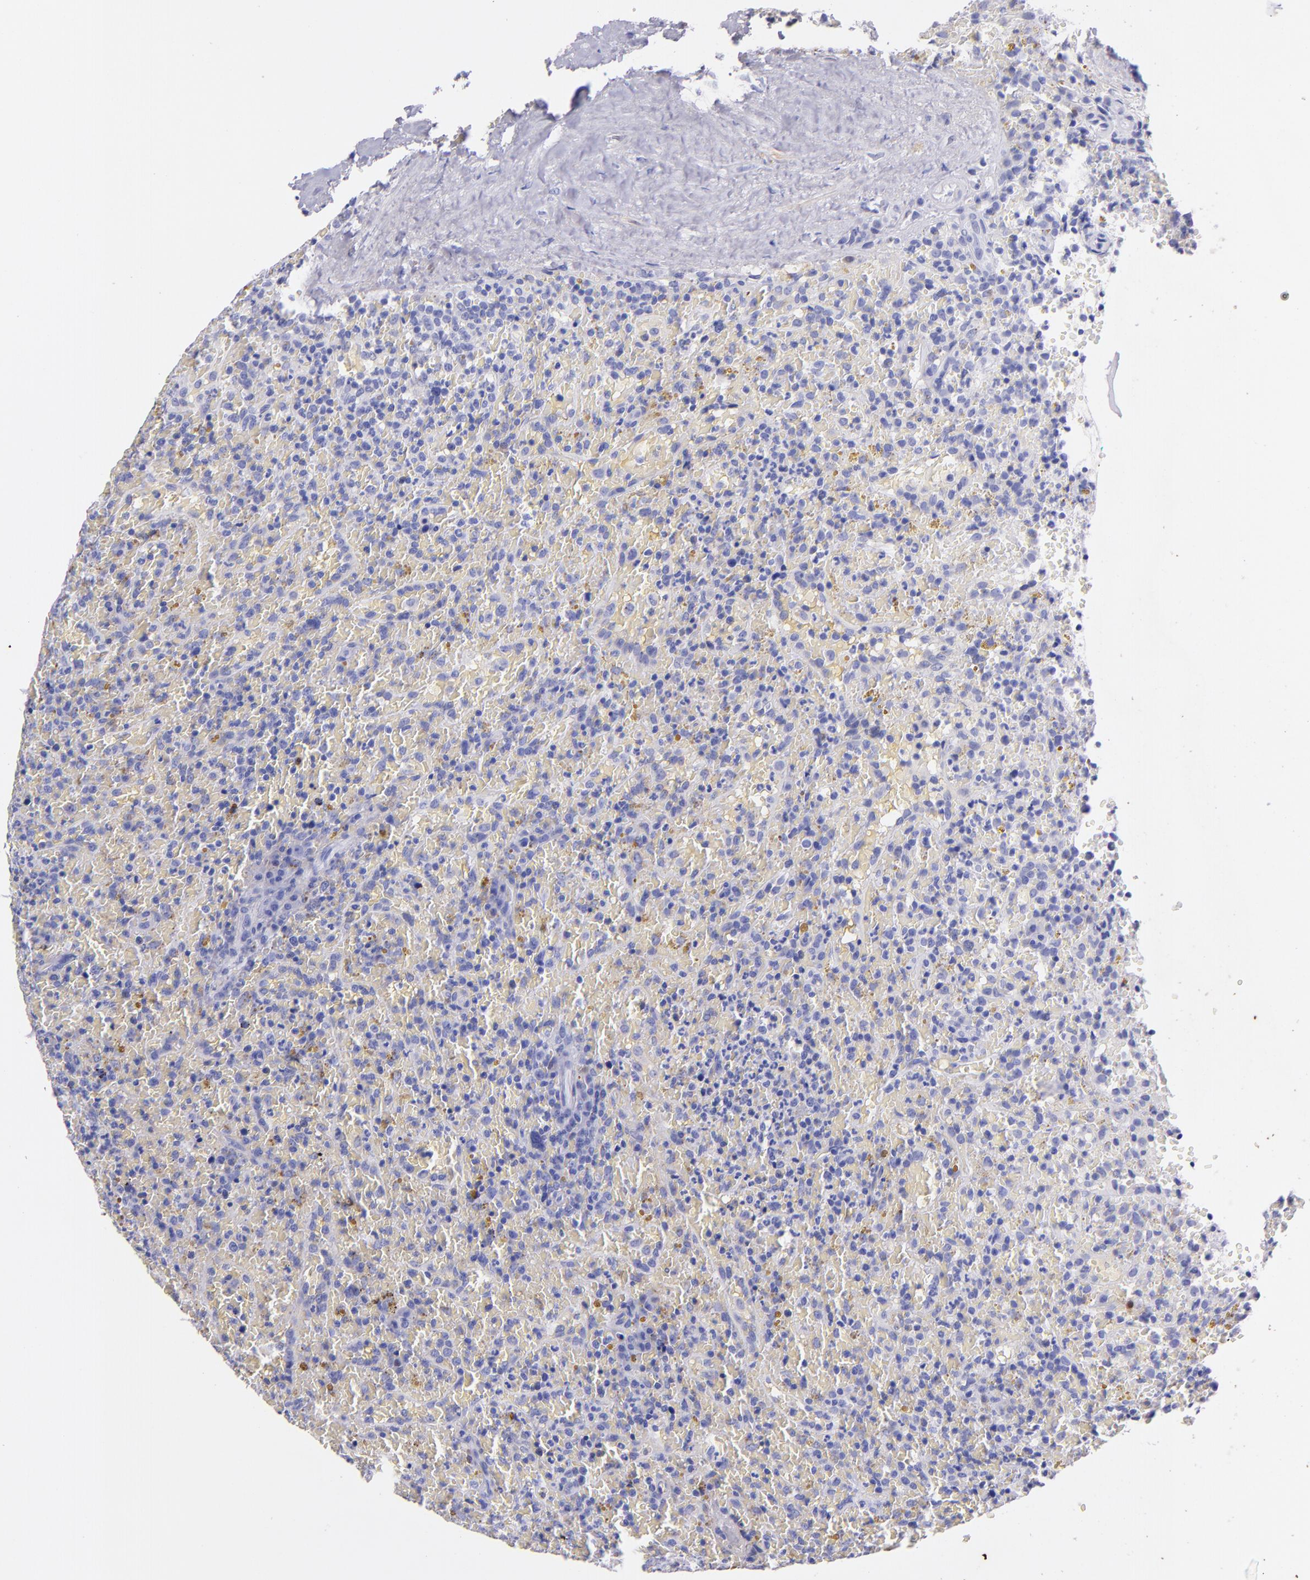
{"staining": {"intensity": "negative", "quantity": "none", "location": "none"}, "tissue": "lymphoma", "cell_type": "Tumor cells", "image_type": "cancer", "snomed": [{"axis": "morphology", "description": "Malignant lymphoma, non-Hodgkin's type, High grade"}, {"axis": "topography", "description": "Spleen"}, {"axis": "topography", "description": "Lymph node"}], "caption": "High power microscopy image of an immunohistochemistry (IHC) photomicrograph of lymphoma, revealing no significant positivity in tumor cells. Nuclei are stained in blue.", "gene": "UCHL1", "patient": {"sex": "female", "age": 70}}